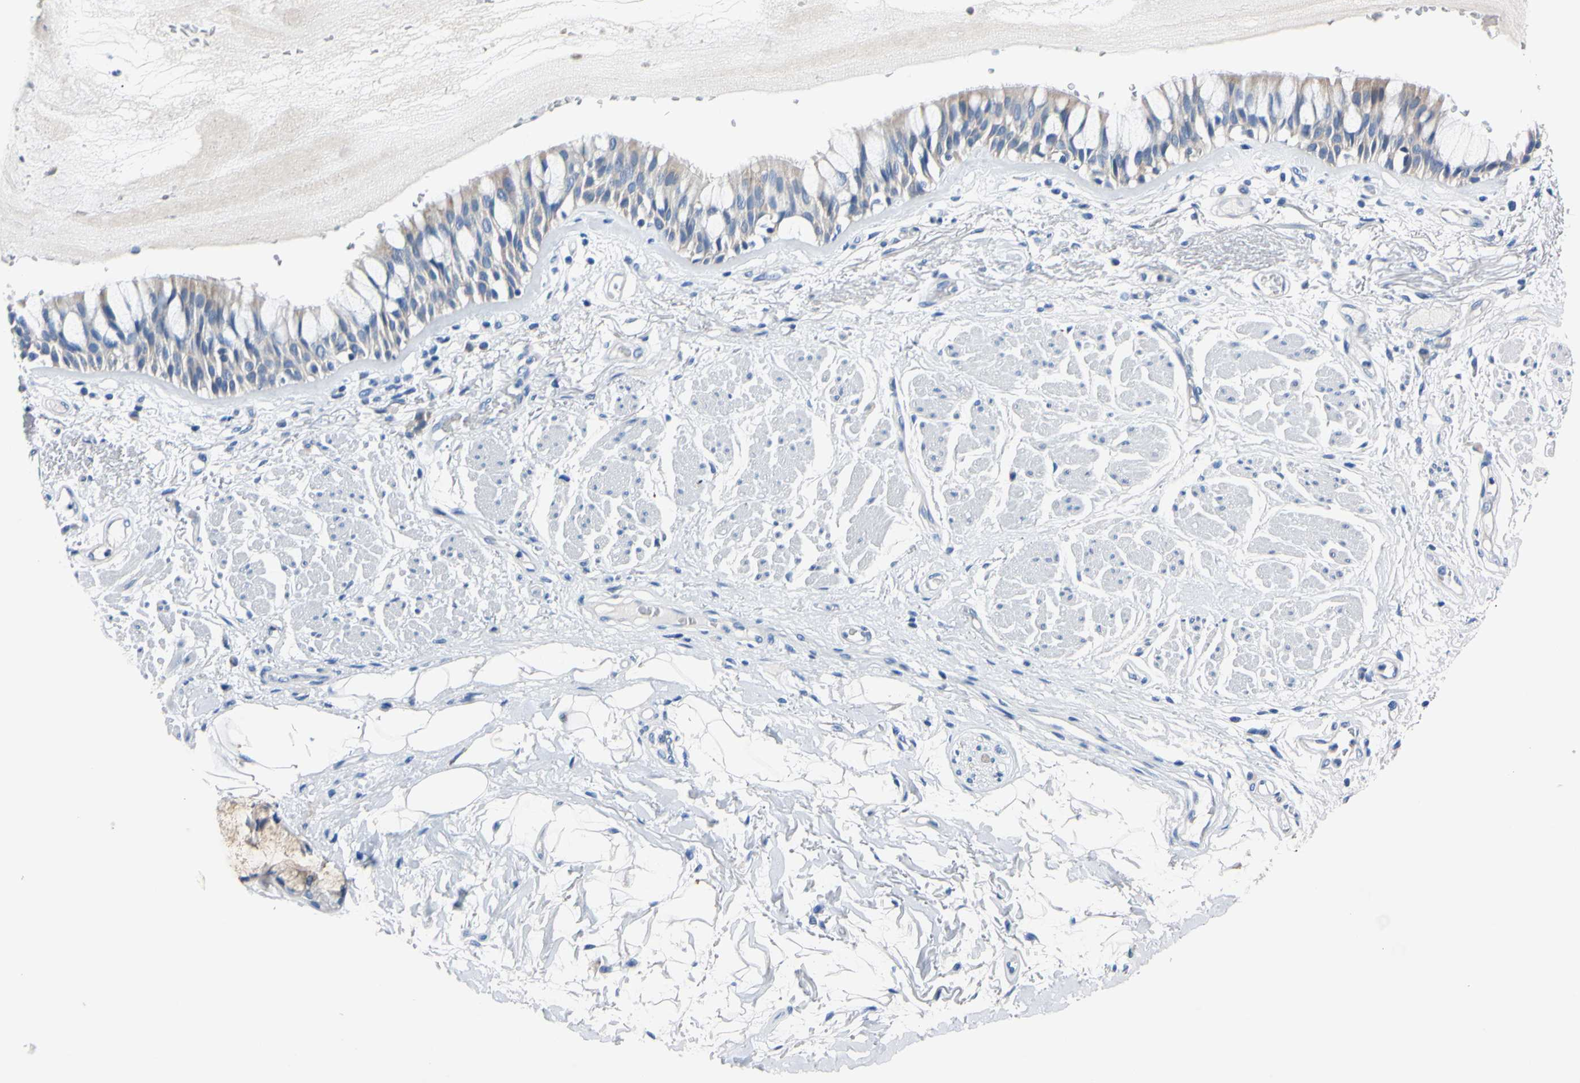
{"staining": {"intensity": "negative", "quantity": "none", "location": "none"}, "tissue": "bronchus", "cell_type": "Respiratory epithelial cells", "image_type": "normal", "snomed": [{"axis": "morphology", "description": "Normal tissue, NOS"}, {"axis": "topography", "description": "Bronchus"}], "caption": "Immunohistochemistry of unremarkable human bronchus displays no expression in respiratory epithelial cells.", "gene": "PNKD", "patient": {"sex": "male", "age": 66}}